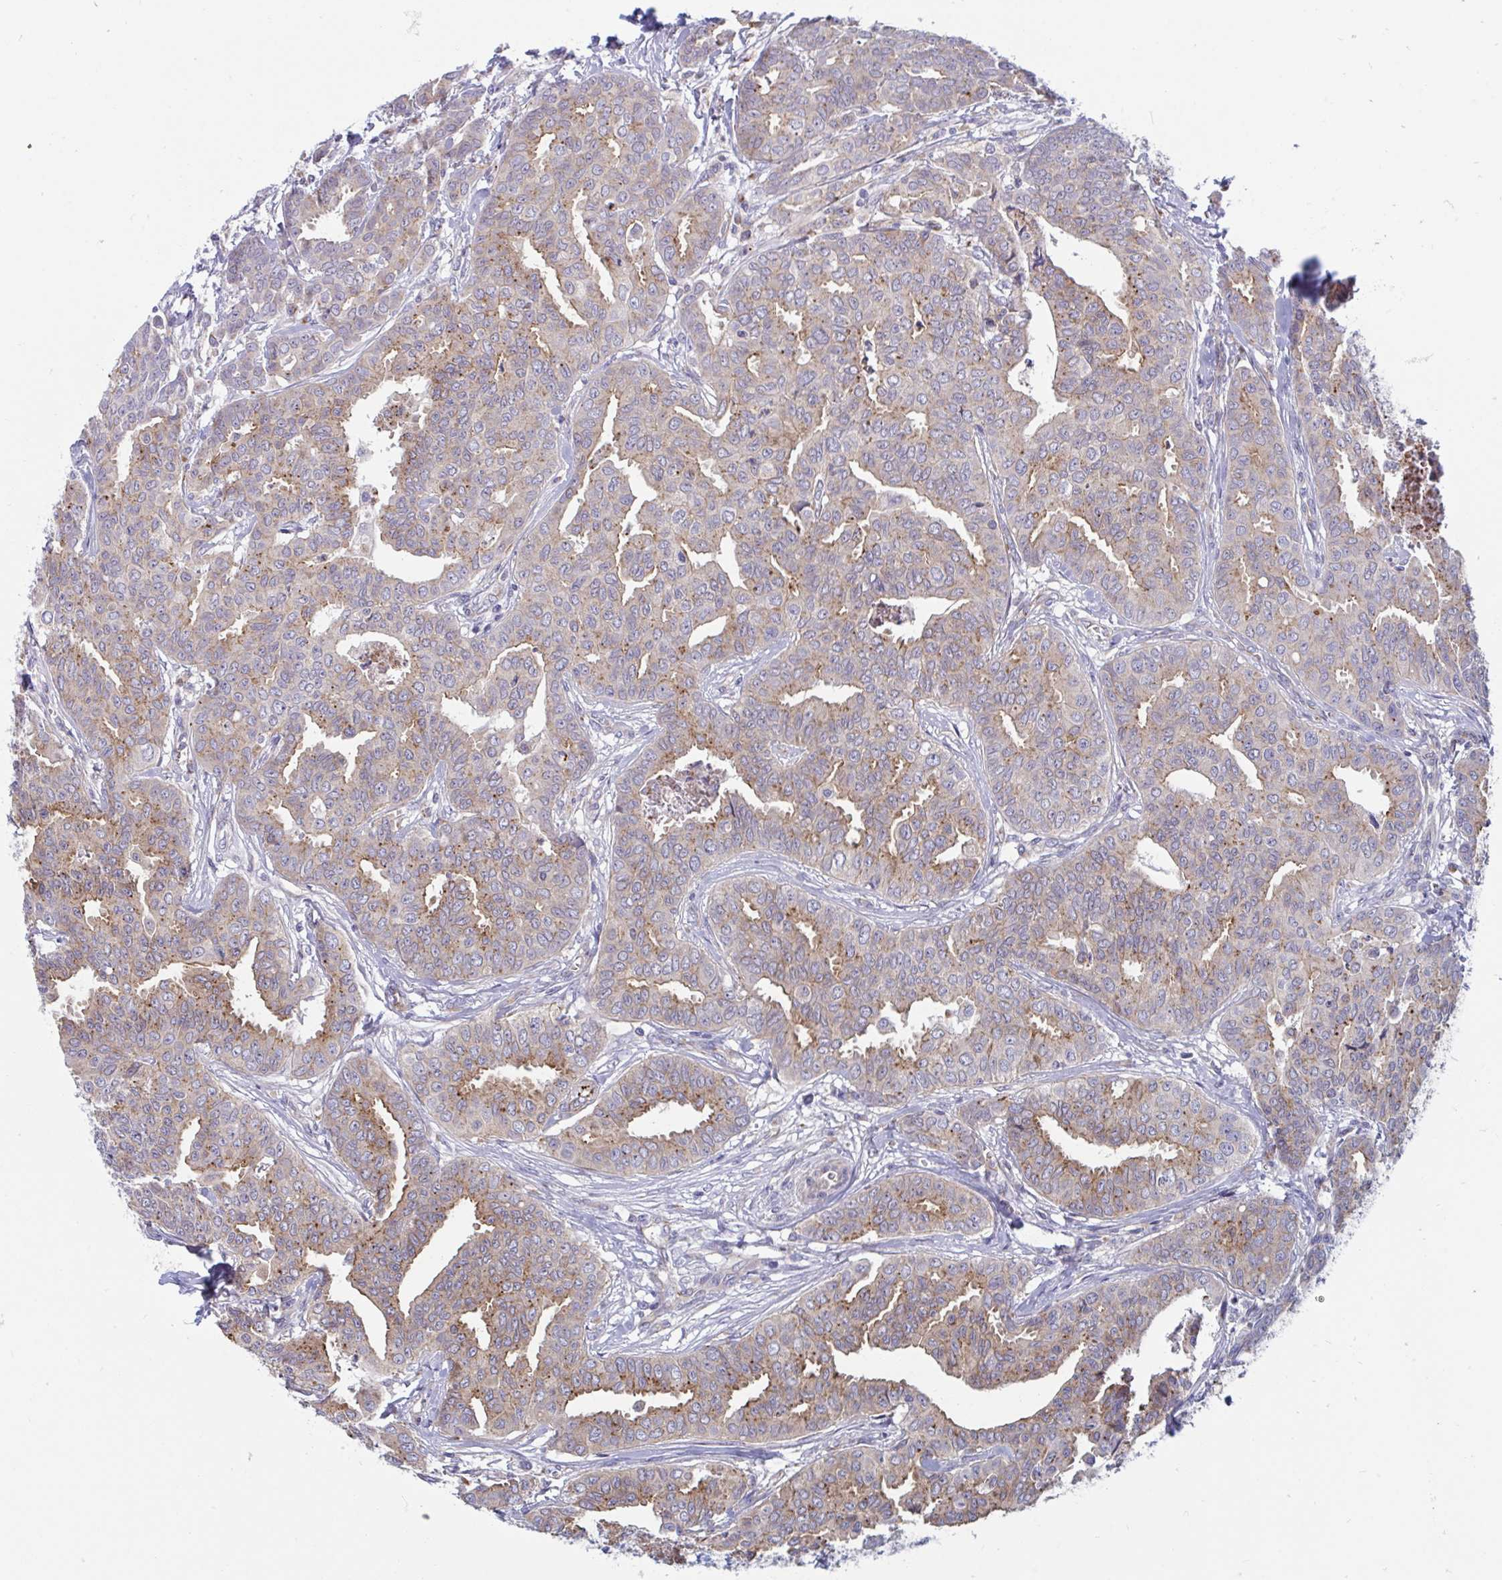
{"staining": {"intensity": "moderate", "quantity": ">75%", "location": "cytoplasmic/membranous"}, "tissue": "breast cancer", "cell_type": "Tumor cells", "image_type": "cancer", "snomed": [{"axis": "morphology", "description": "Duct carcinoma"}, {"axis": "topography", "description": "Breast"}], "caption": "This is an image of immunohistochemistry staining of breast cancer (invasive ductal carcinoma), which shows moderate expression in the cytoplasmic/membranous of tumor cells.", "gene": "SLC9A6", "patient": {"sex": "female", "age": 45}}